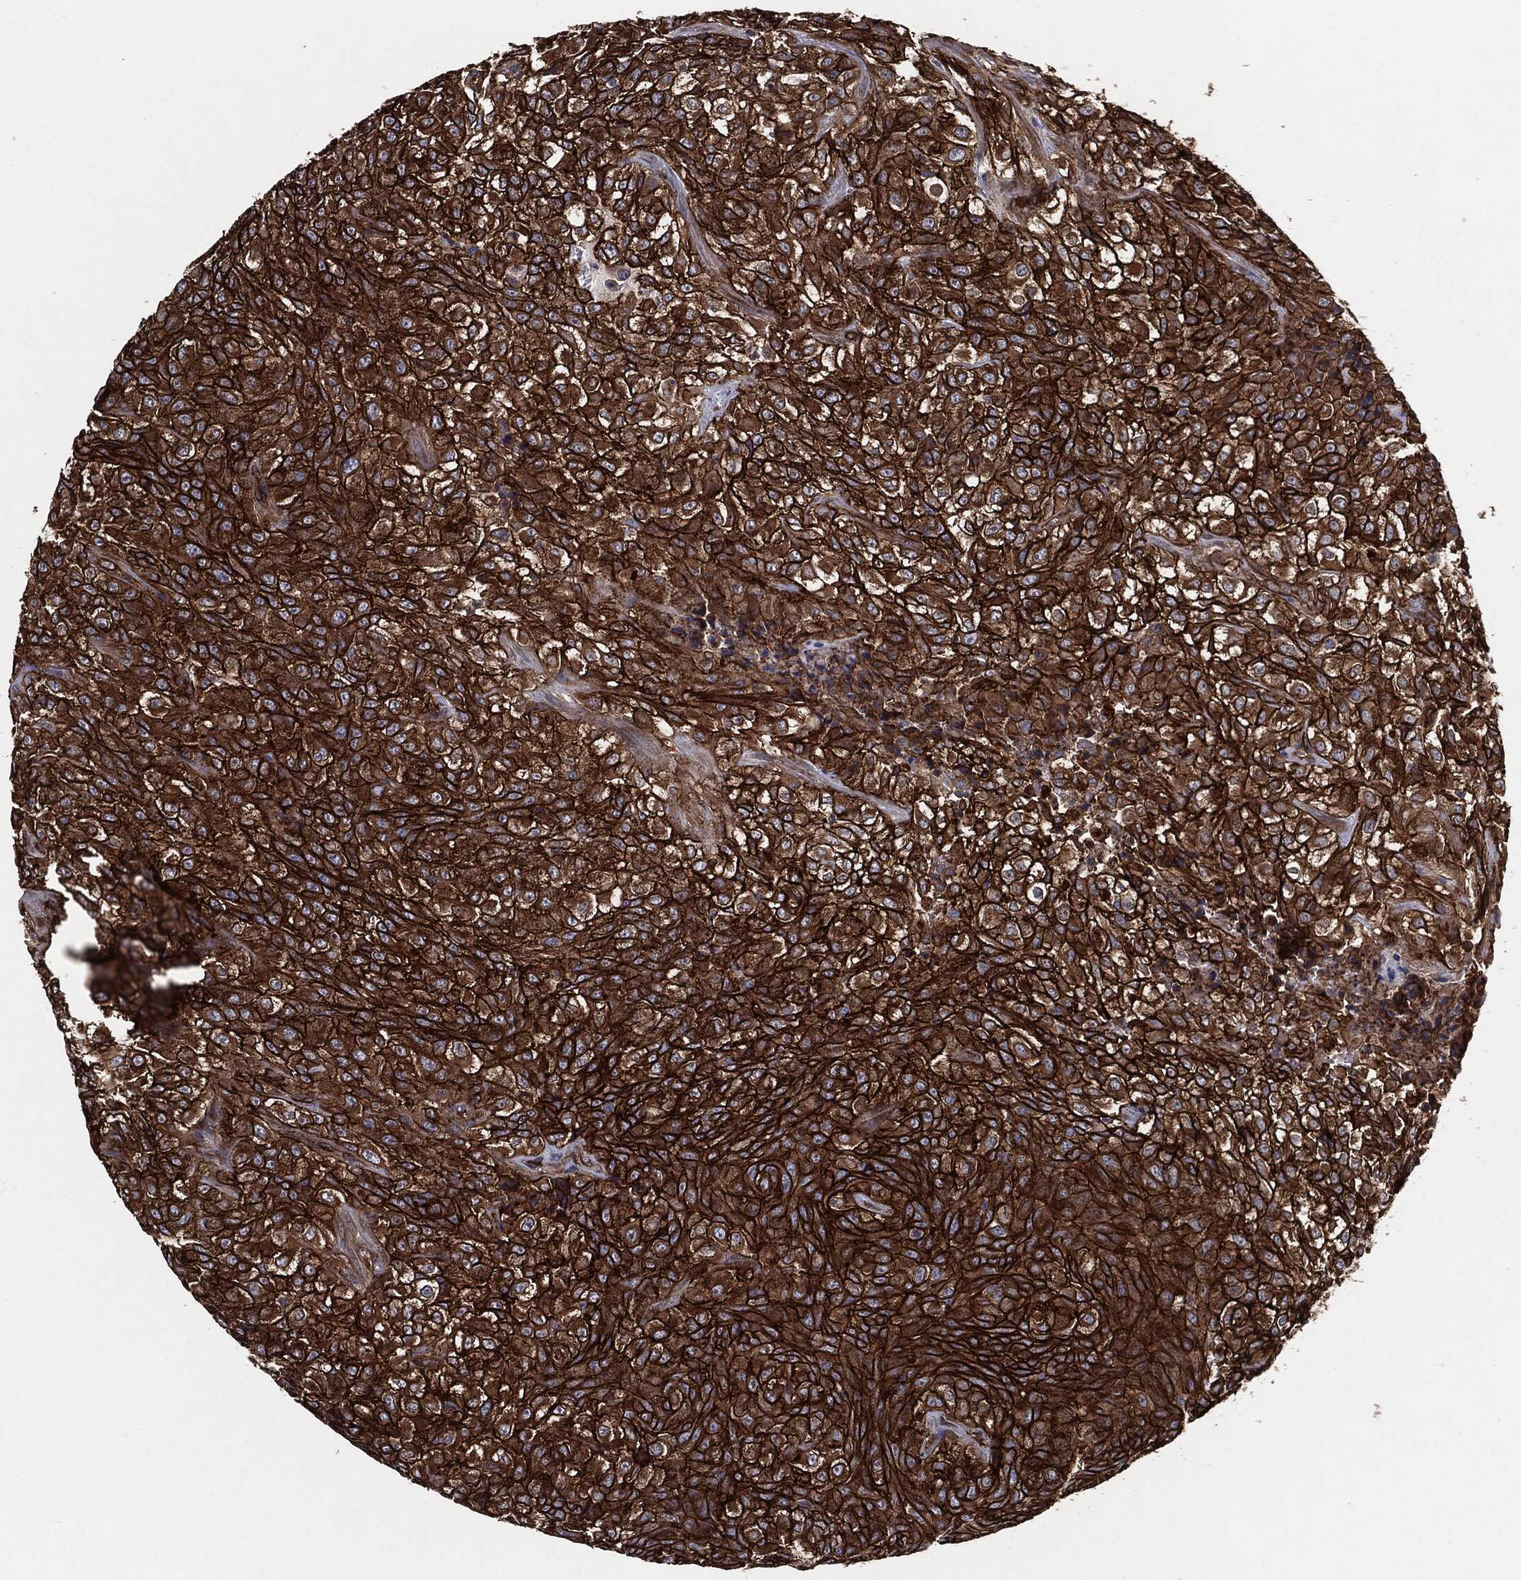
{"staining": {"intensity": "strong", "quantity": ">75%", "location": "cytoplasmic/membranous"}, "tissue": "urothelial cancer", "cell_type": "Tumor cells", "image_type": "cancer", "snomed": [{"axis": "morphology", "description": "Urothelial carcinoma, High grade"}, {"axis": "topography", "description": "Urinary bladder"}], "caption": "Urothelial carcinoma (high-grade) stained with IHC shows strong cytoplasmic/membranous expression in about >75% of tumor cells.", "gene": "CTNNA1", "patient": {"sex": "male", "age": 56}}